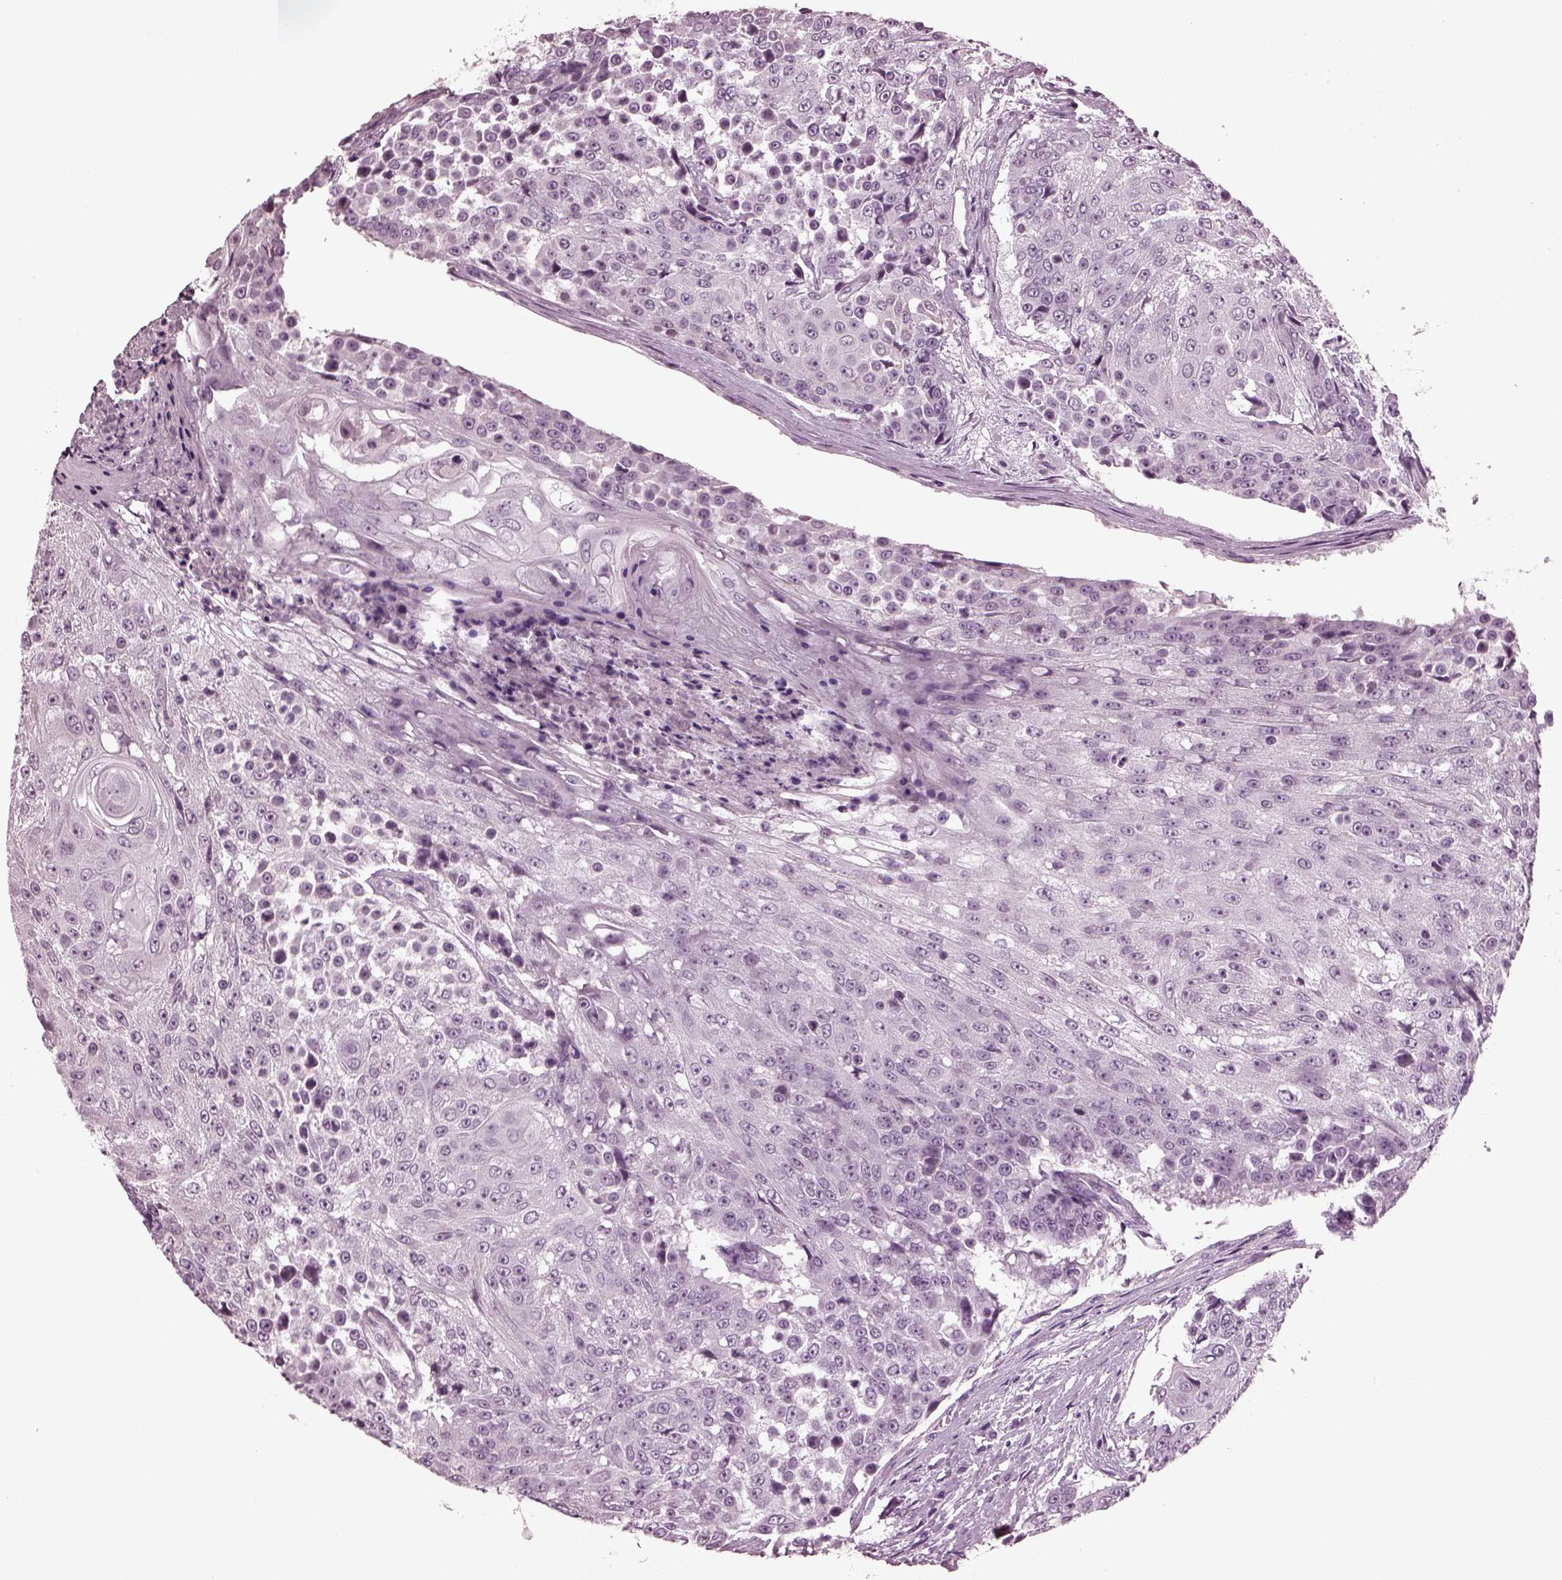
{"staining": {"intensity": "negative", "quantity": "none", "location": "none"}, "tissue": "urothelial cancer", "cell_type": "Tumor cells", "image_type": "cancer", "snomed": [{"axis": "morphology", "description": "Urothelial carcinoma, High grade"}, {"axis": "topography", "description": "Urinary bladder"}], "caption": "There is no significant expression in tumor cells of urothelial cancer.", "gene": "MIB2", "patient": {"sex": "female", "age": 63}}